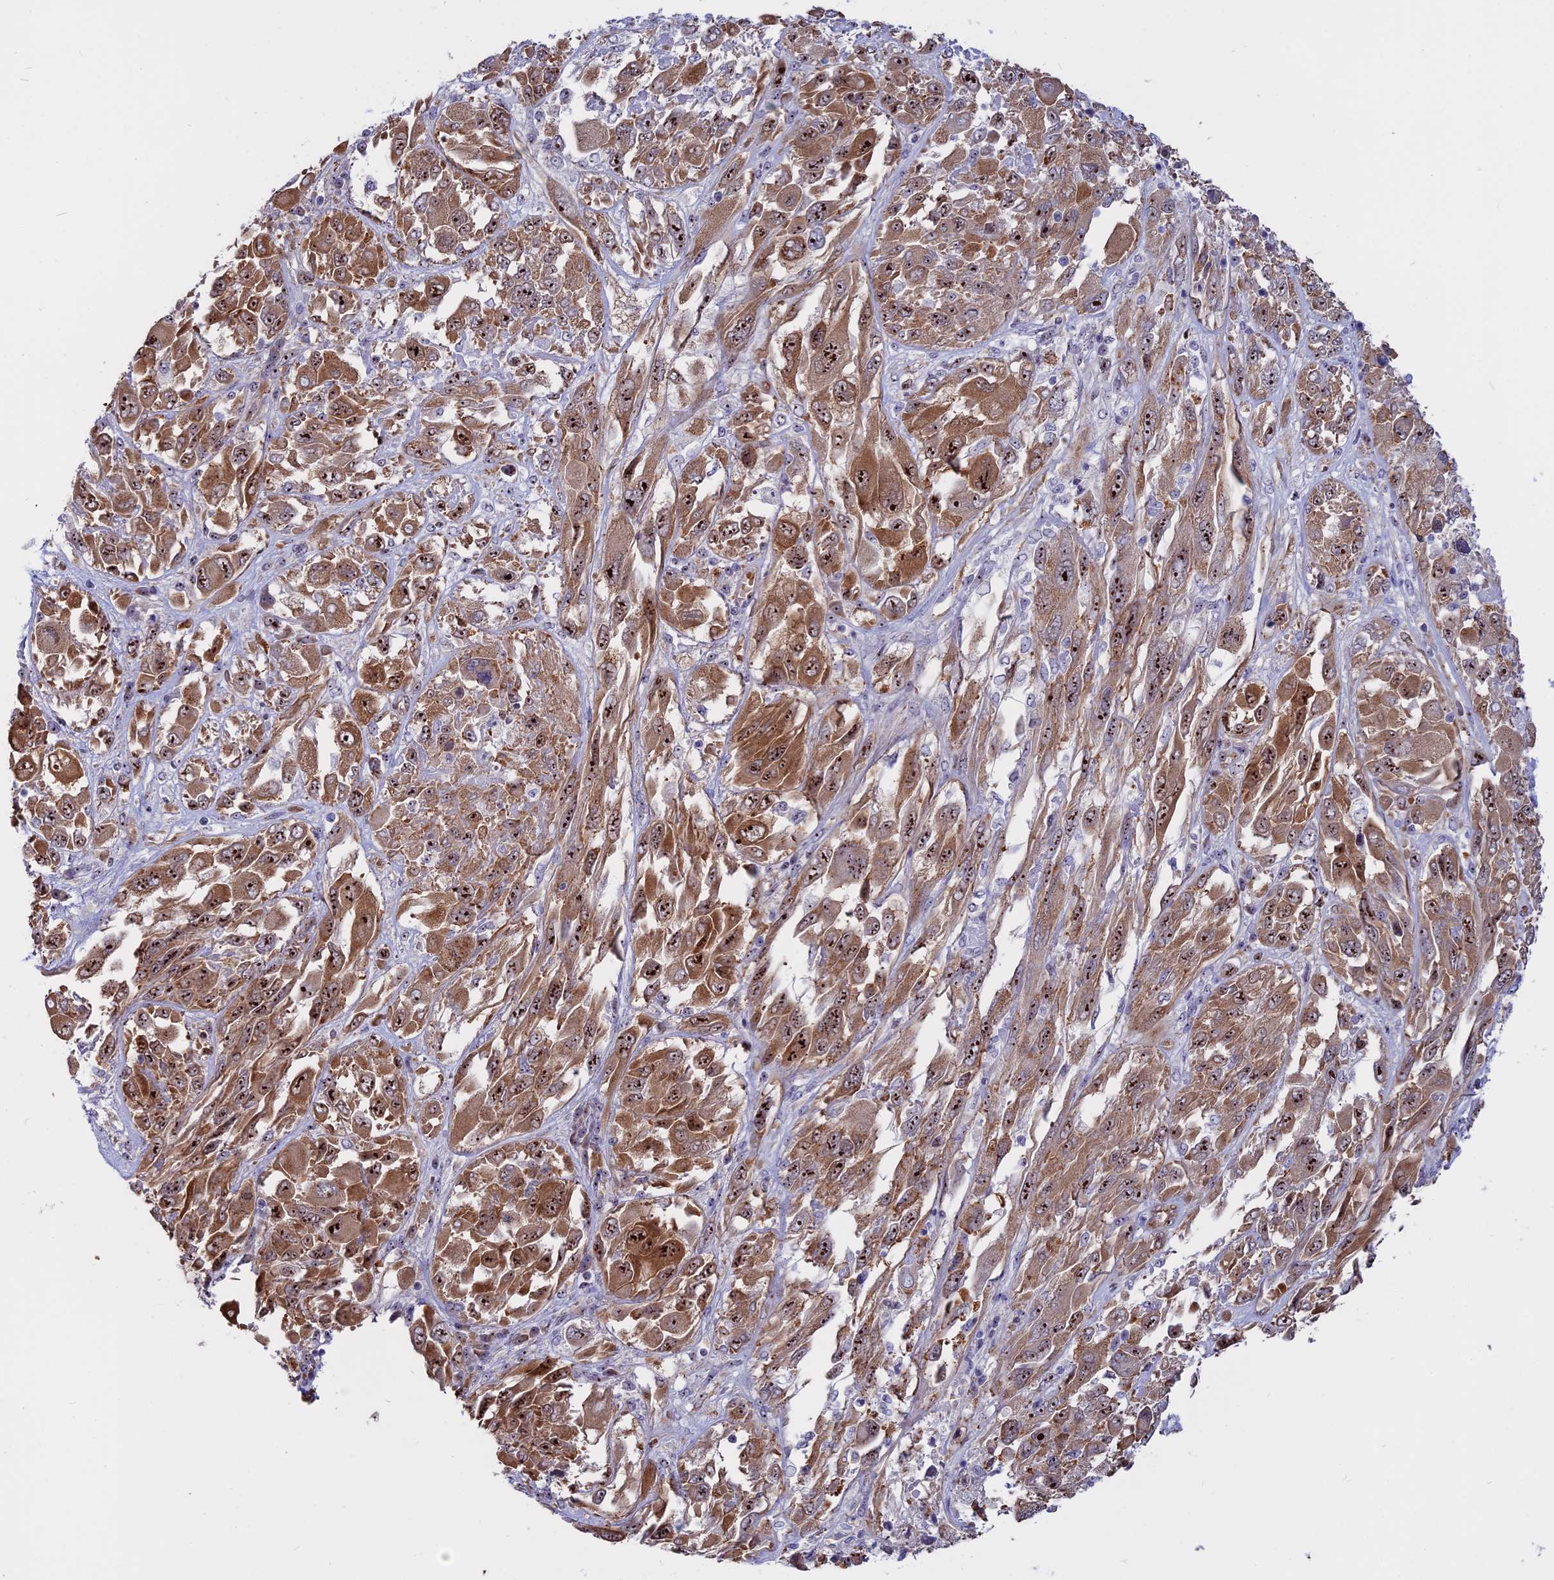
{"staining": {"intensity": "moderate", "quantity": ">75%", "location": "cytoplasmic/membranous,nuclear"}, "tissue": "melanoma", "cell_type": "Tumor cells", "image_type": "cancer", "snomed": [{"axis": "morphology", "description": "Malignant melanoma, NOS"}, {"axis": "topography", "description": "Skin"}], "caption": "Malignant melanoma stained with DAB immunohistochemistry demonstrates medium levels of moderate cytoplasmic/membranous and nuclear expression in approximately >75% of tumor cells.", "gene": "DBNDD1", "patient": {"sex": "female", "age": 91}}